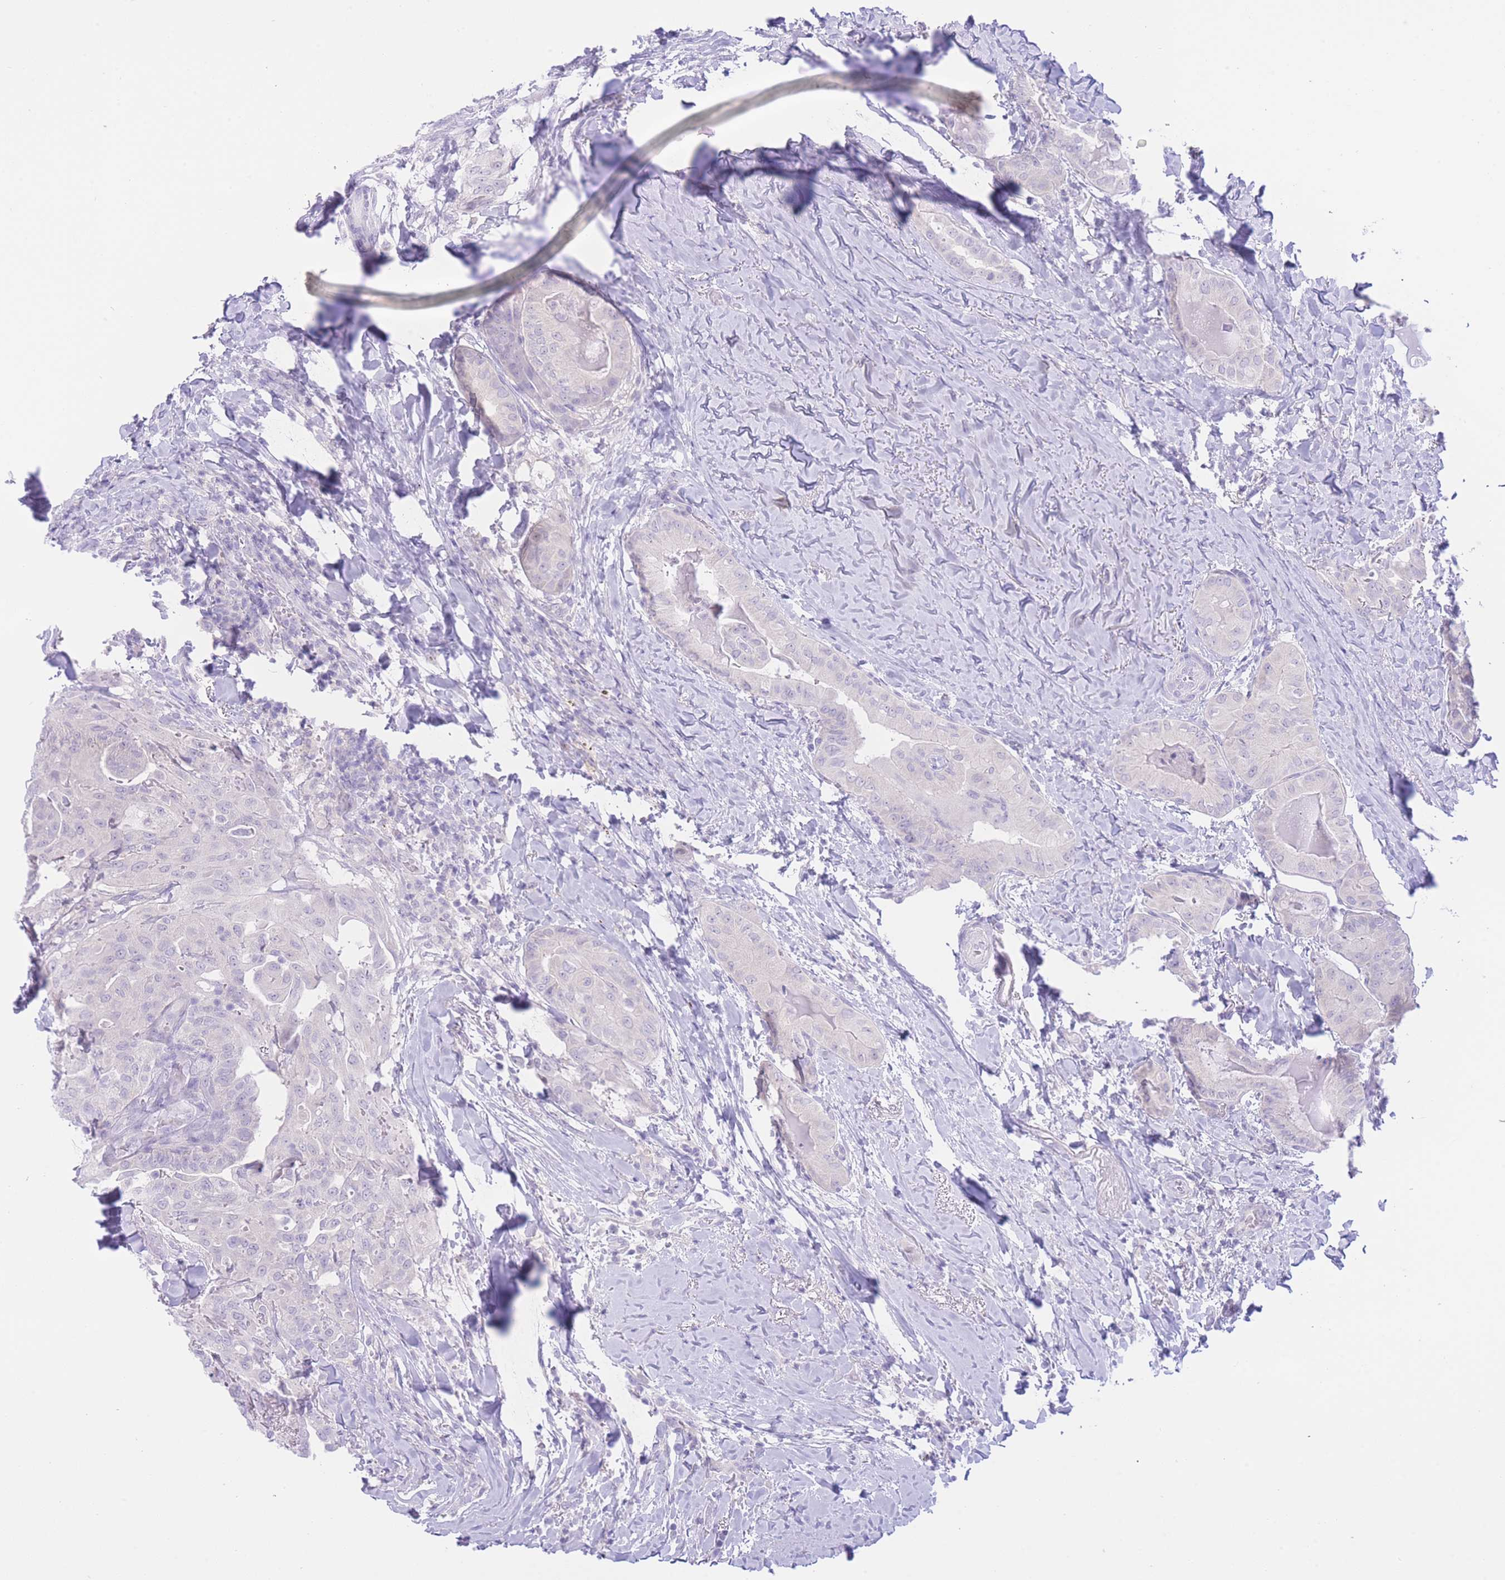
{"staining": {"intensity": "negative", "quantity": "none", "location": "none"}, "tissue": "thyroid cancer", "cell_type": "Tumor cells", "image_type": "cancer", "snomed": [{"axis": "morphology", "description": "Papillary adenocarcinoma, NOS"}, {"axis": "topography", "description": "Thyroid gland"}], "caption": "An image of human papillary adenocarcinoma (thyroid) is negative for staining in tumor cells.", "gene": "ZNF212", "patient": {"sex": "female", "age": 68}}